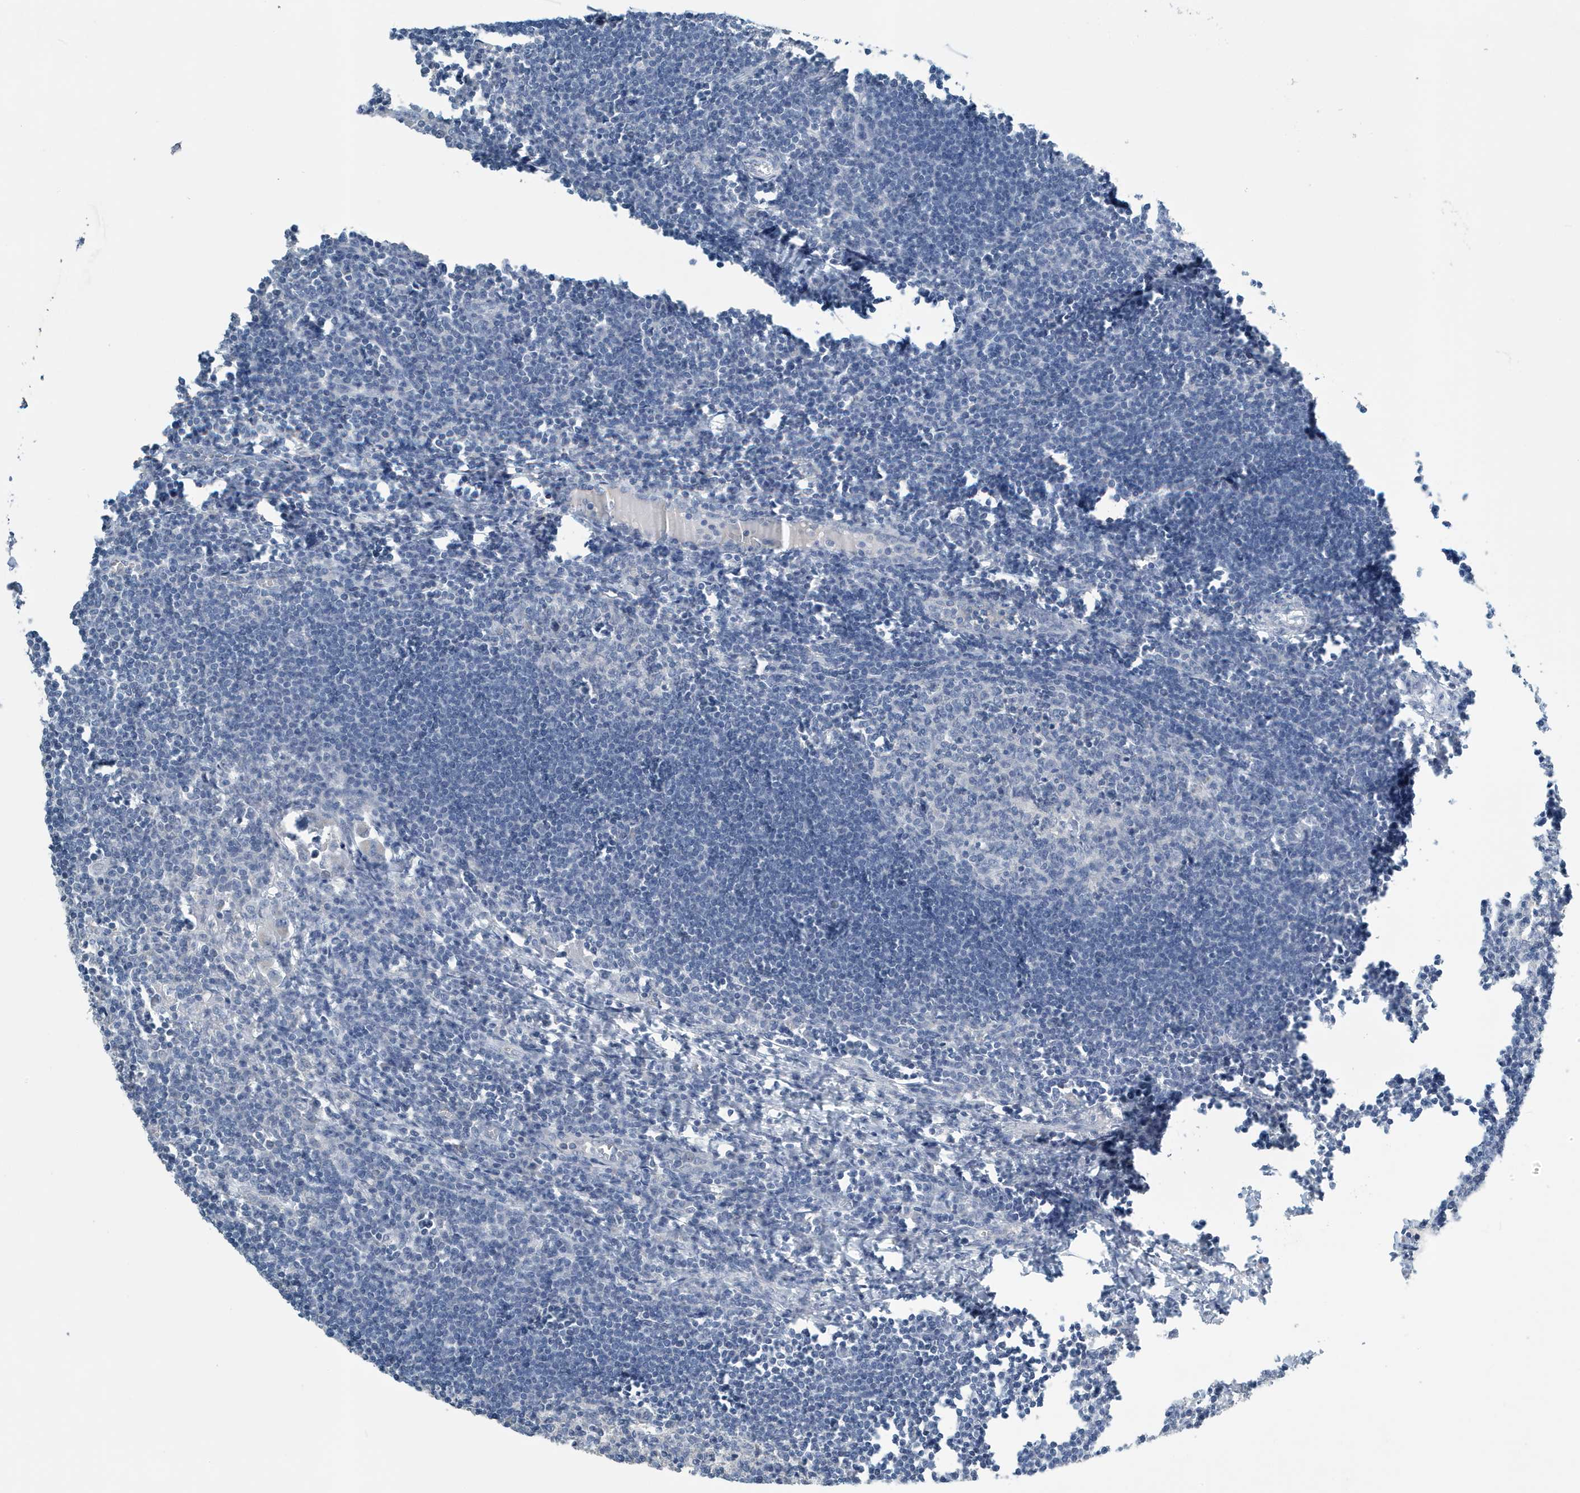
{"staining": {"intensity": "negative", "quantity": "none", "location": "none"}, "tissue": "lymph node", "cell_type": "Germinal center cells", "image_type": "normal", "snomed": [{"axis": "morphology", "description": "Normal tissue, NOS"}, {"axis": "morphology", "description": "Malignant melanoma, Metastatic site"}, {"axis": "topography", "description": "Lymph node"}], "caption": "This is an immunohistochemistry (IHC) photomicrograph of unremarkable lymph node. There is no staining in germinal center cells.", "gene": "UGT2B4", "patient": {"sex": "male", "age": 41}}